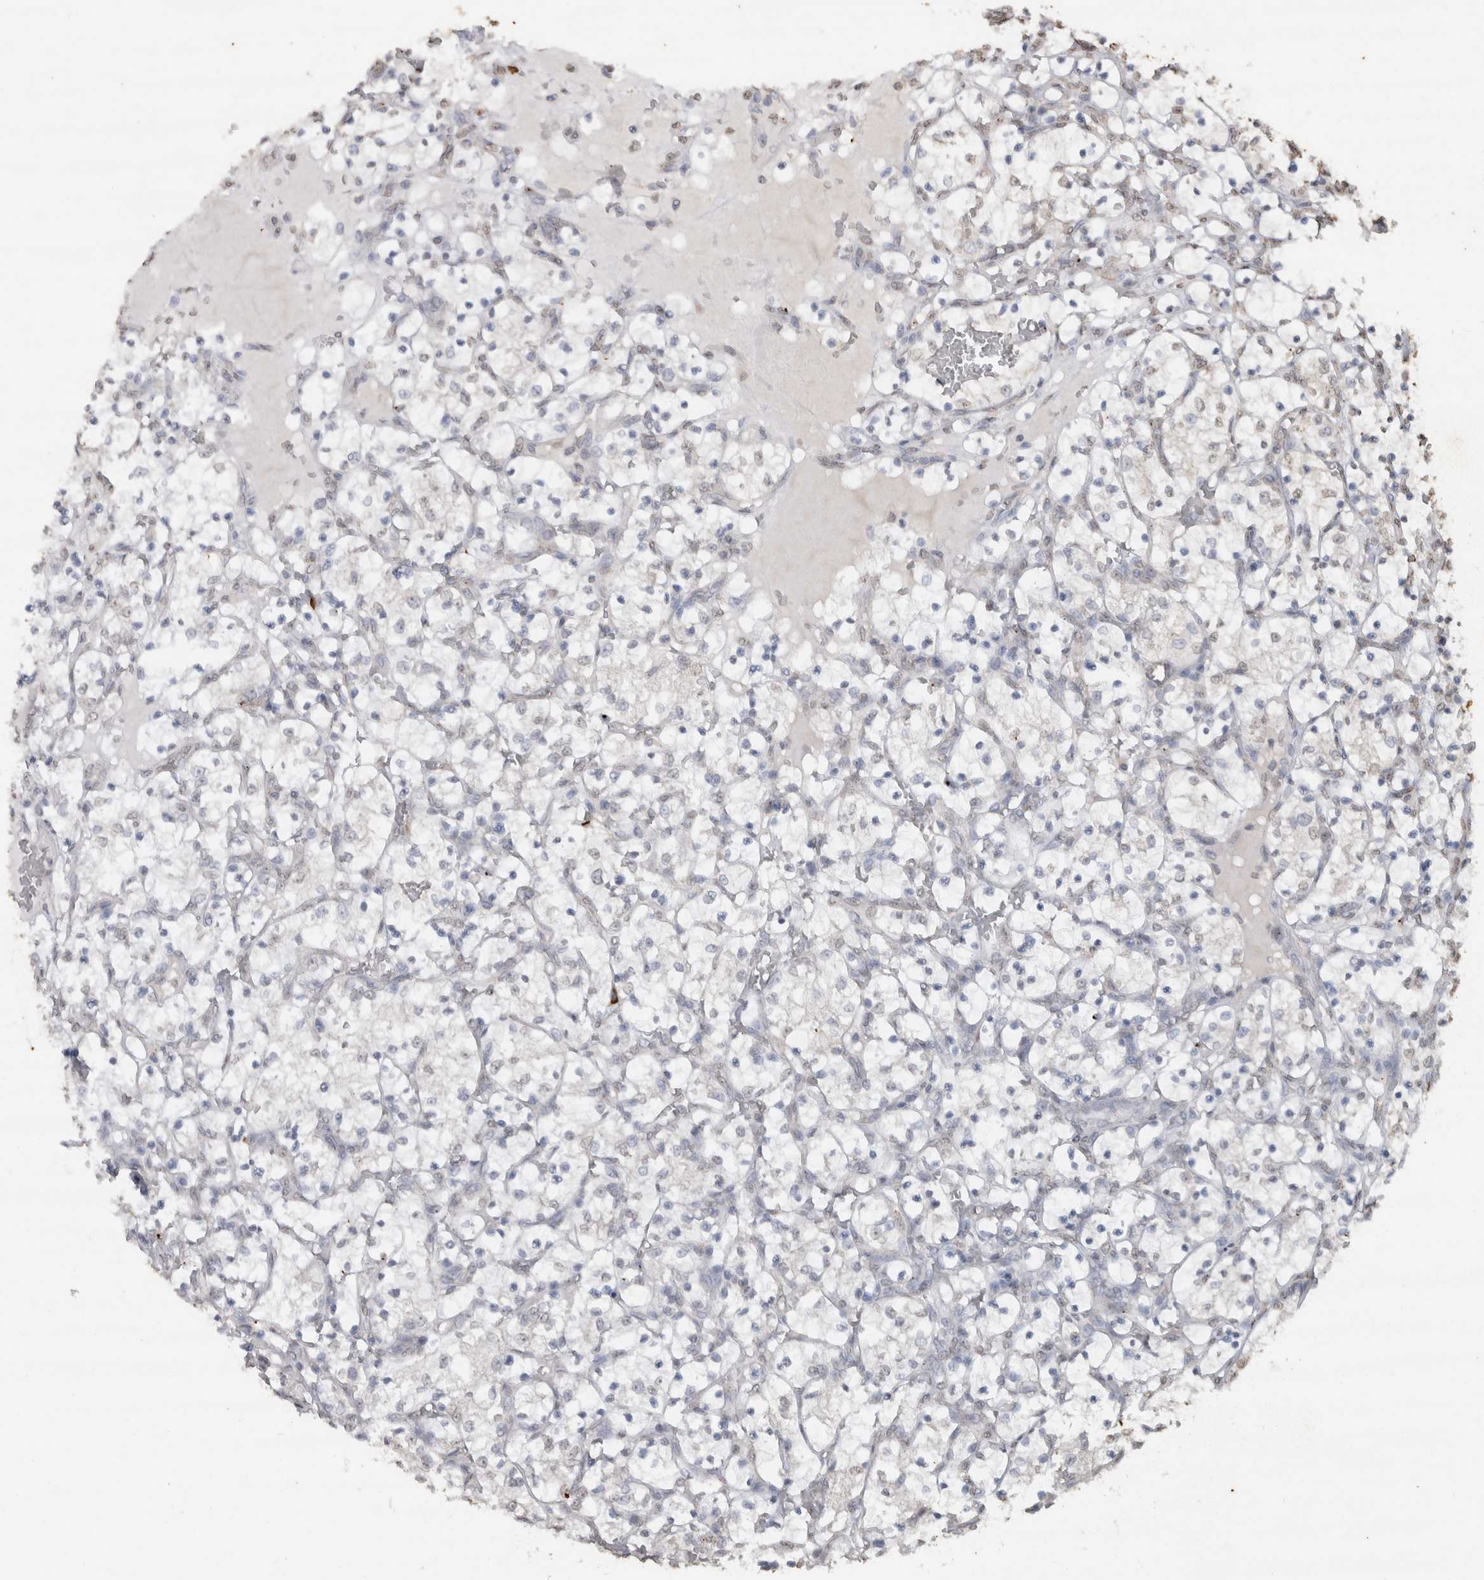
{"staining": {"intensity": "negative", "quantity": "none", "location": "none"}, "tissue": "renal cancer", "cell_type": "Tumor cells", "image_type": "cancer", "snomed": [{"axis": "morphology", "description": "Adenocarcinoma, NOS"}, {"axis": "topography", "description": "Kidney"}], "caption": "Image shows no significant protein expression in tumor cells of adenocarcinoma (renal). Nuclei are stained in blue.", "gene": "CRELD2", "patient": {"sex": "female", "age": 69}}